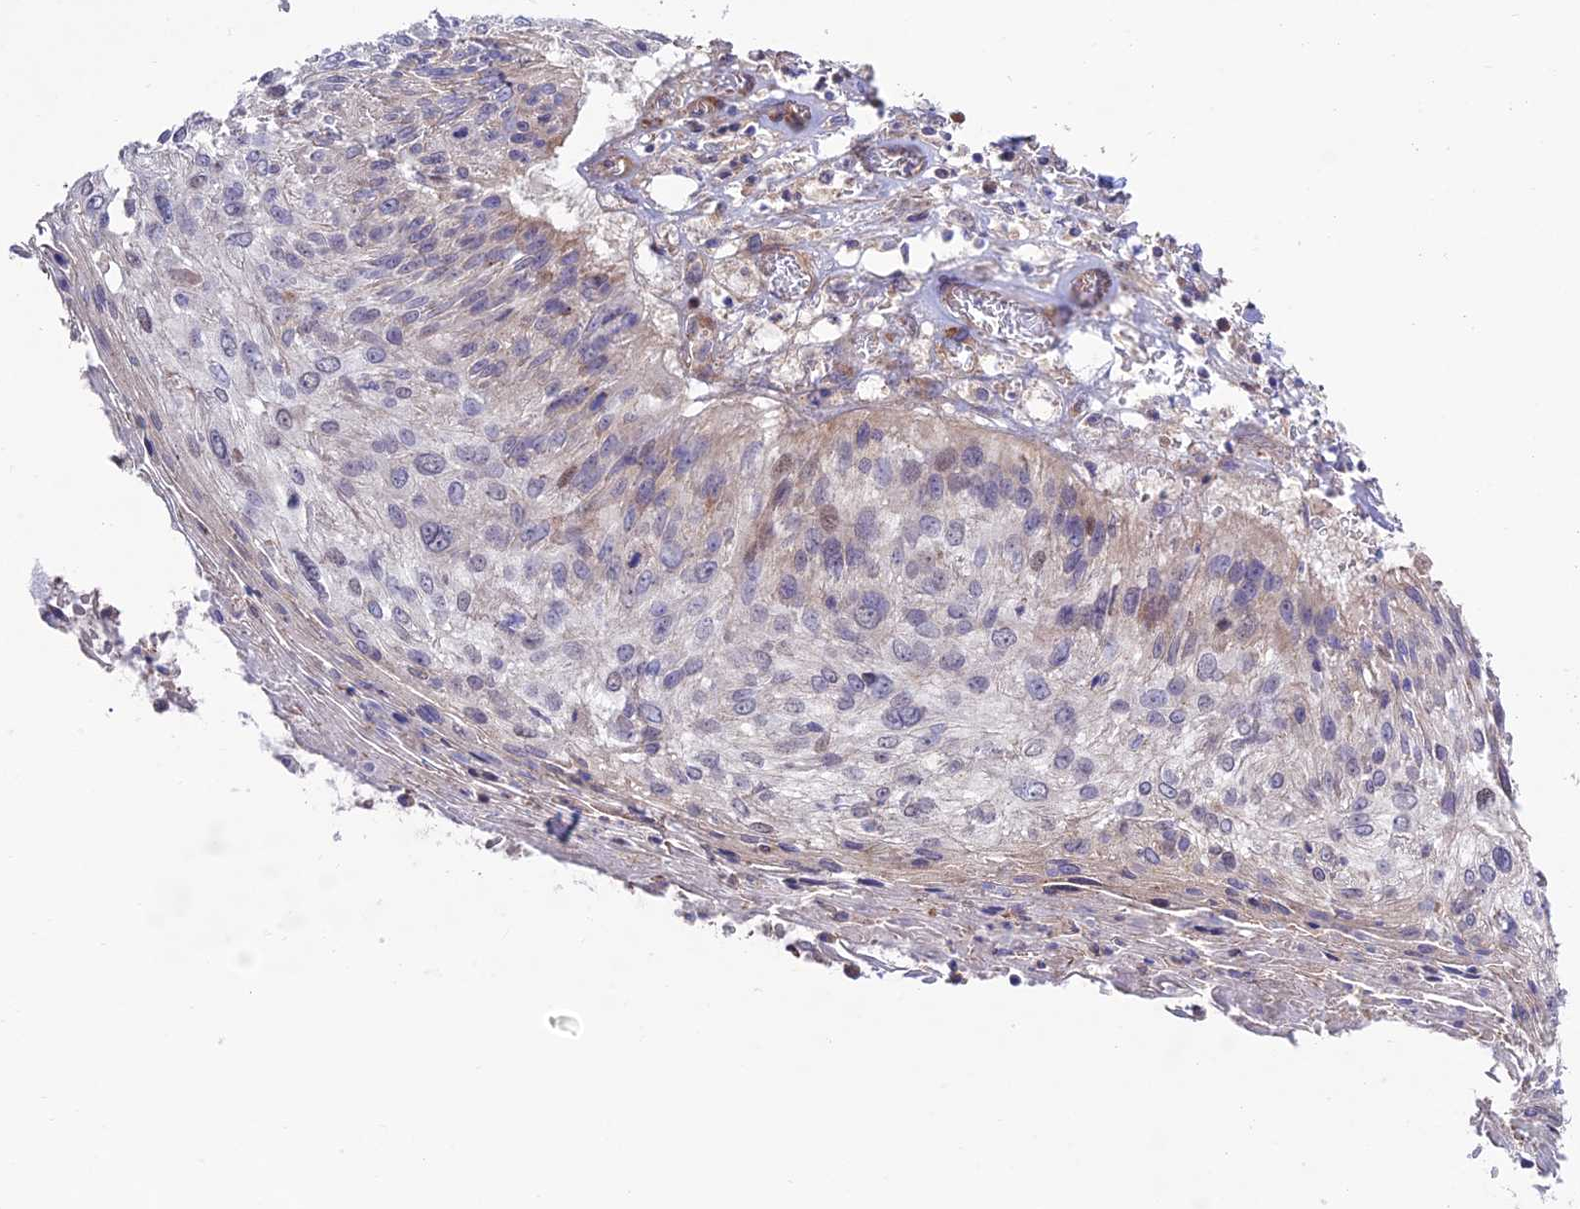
{"staining": {"intensity": "negative", "quantity": "none", "location": "none"}, "tissue": "cervical cancer", "cell_type": "Tumor cells", "image_type": "cancer", "snomed": [{"axis": "morphology", "description": "Squamous cell carcinoma, NOS"}, {"axis": "topography", "description": "Cervix"}], "caption": "Immunohistochemistry image of neoplastic tissue: cervical cancer stained with DAB (3,3'-diaminobenzidine) displays no significant protein positivity in tumor cells.", "gene": "KCNAB1", "patient": {"sex": "female", "age": 51}}